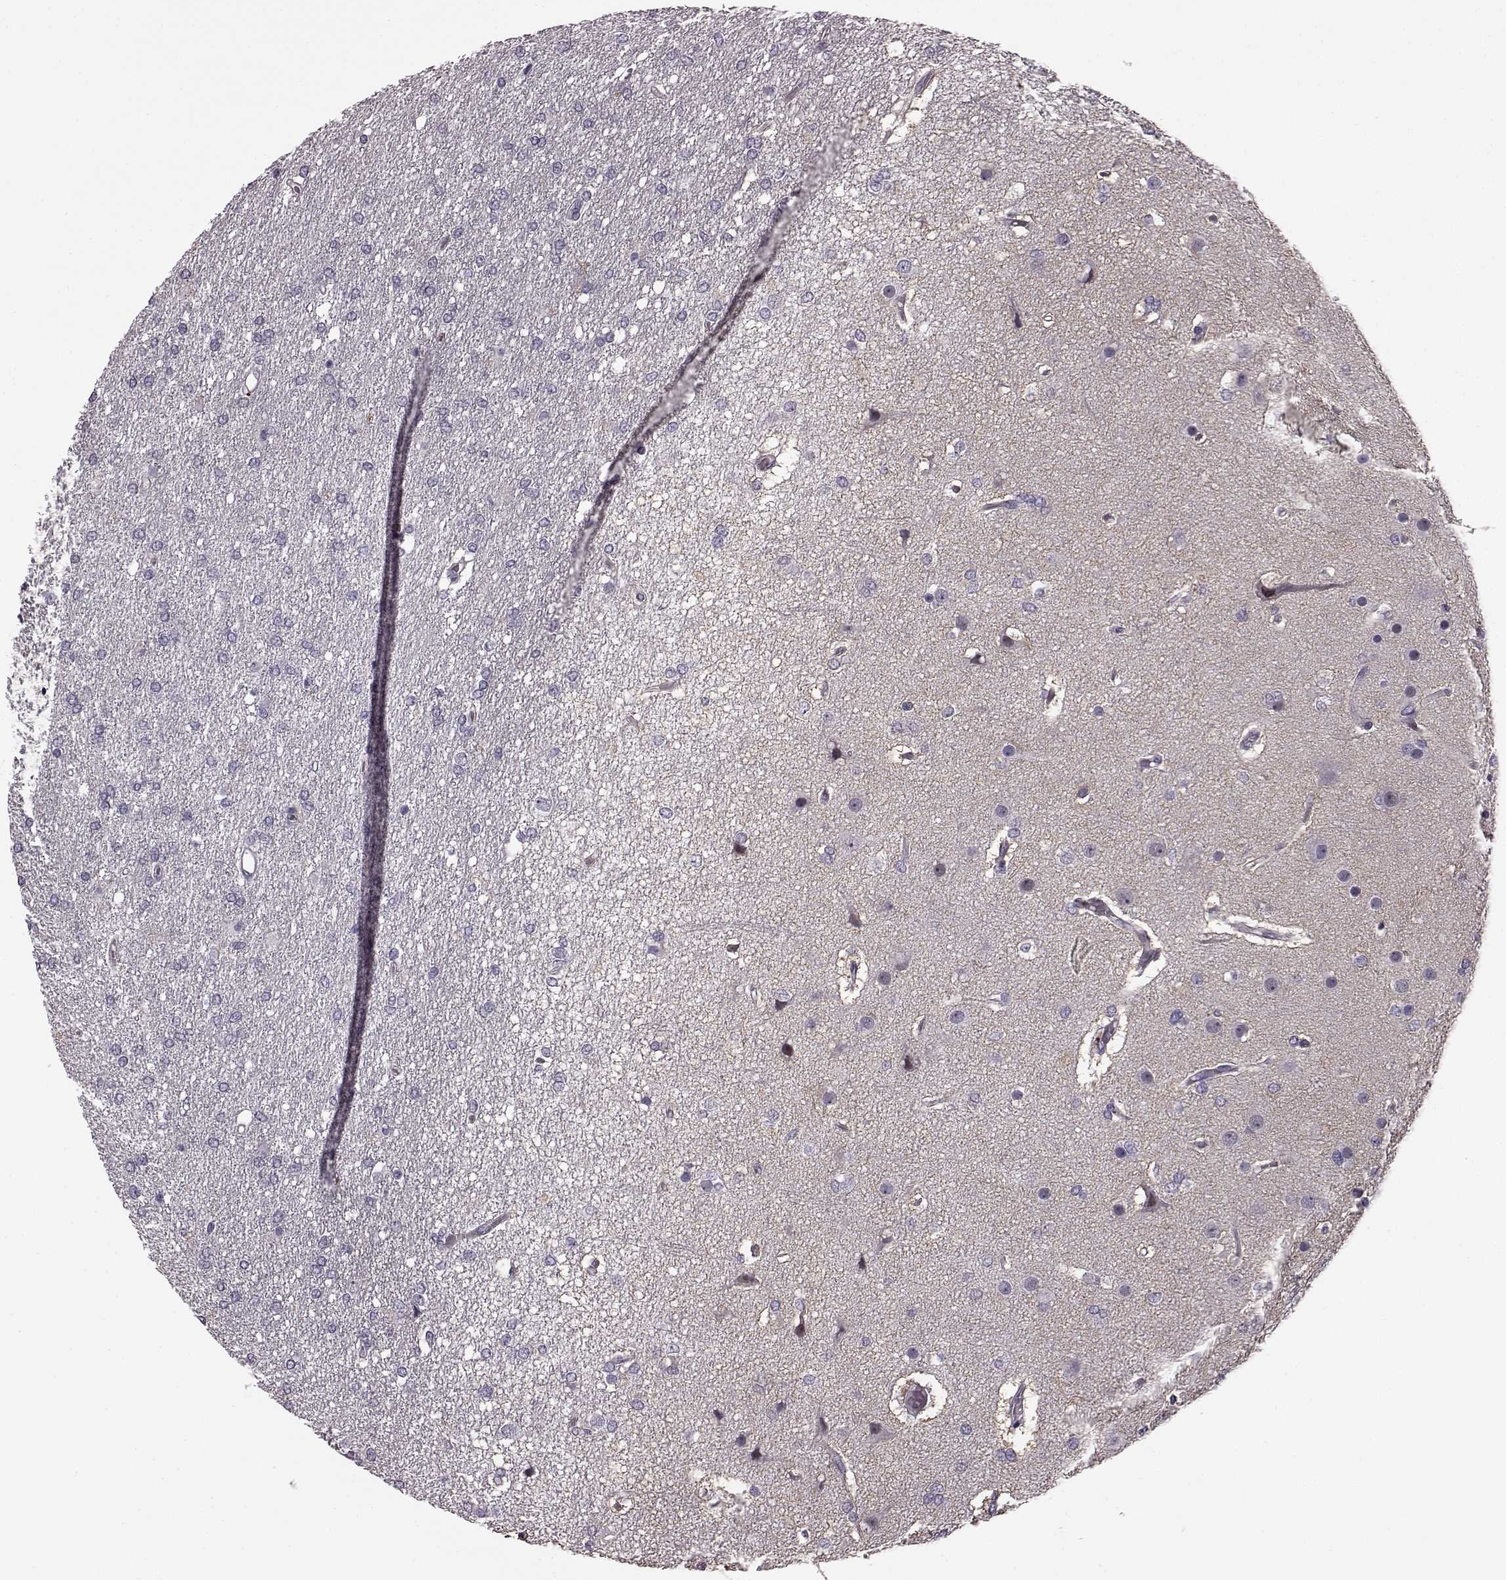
{"staining": {"intensity": "negative", "quantity": "none", "location": "none"}, "tissue": "glioma", "cell_type": "Tumor cells", "image_type": "cancer", "snomed": [{"axis": "morphology", "description": "Glioma, malignant, High grade"}, {"axis": "topography", "description": "Brain"}], "caption": "Micrograph shows no significant protein staining in tumor cells of glioma.", "gene": "SLCO3A1", "patient": {"sex": "female", "age": 61}}